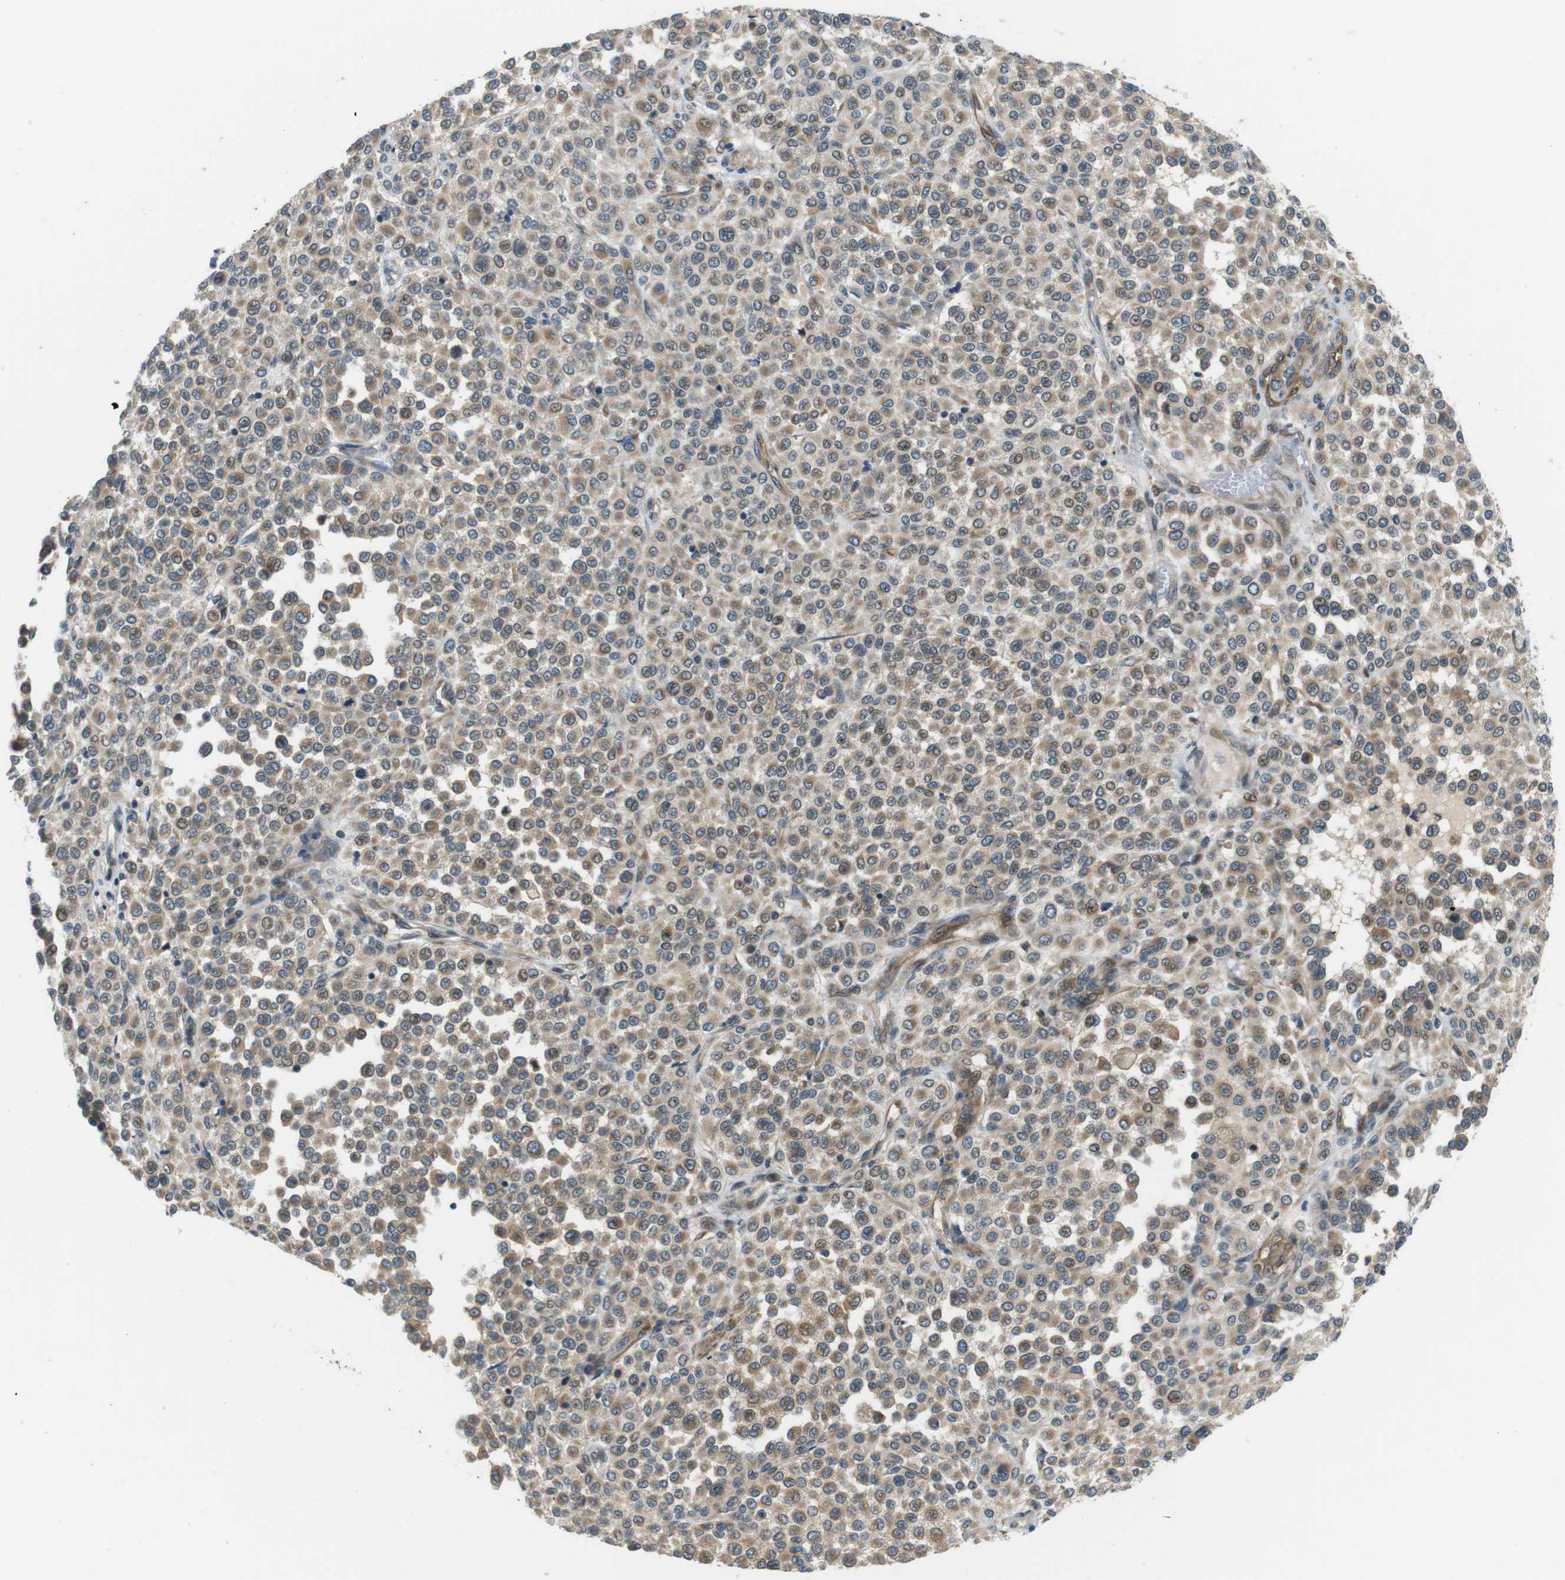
{"staining": {"intensity": "weak", "quantity": "<25%", "location": "cytoplasmic/membranous,nuclear"}, "tissue": "melanoma", "cell_type": "Tumor cells", "image_type": "cancer", "snomed": [{"axis": "morphology", "description": "Malignant melanoma, Metastatic site"}, {"axis": "topography", "description": "Pancreas"}], "caption": "High magnification brightfield microscopy of malignant melanoma (metastatic site) stained with DAB (brown) and counterstained with hematoxylin (blue): tumor cells show no significant positivity. The staining is performed using DAB (3,3'-diaminobenzidine) brown chromogen with nuclei counter-stained in using hematoxylin.", "gene": "PALD1", "patient": {"sex": "female", "age": 30}}